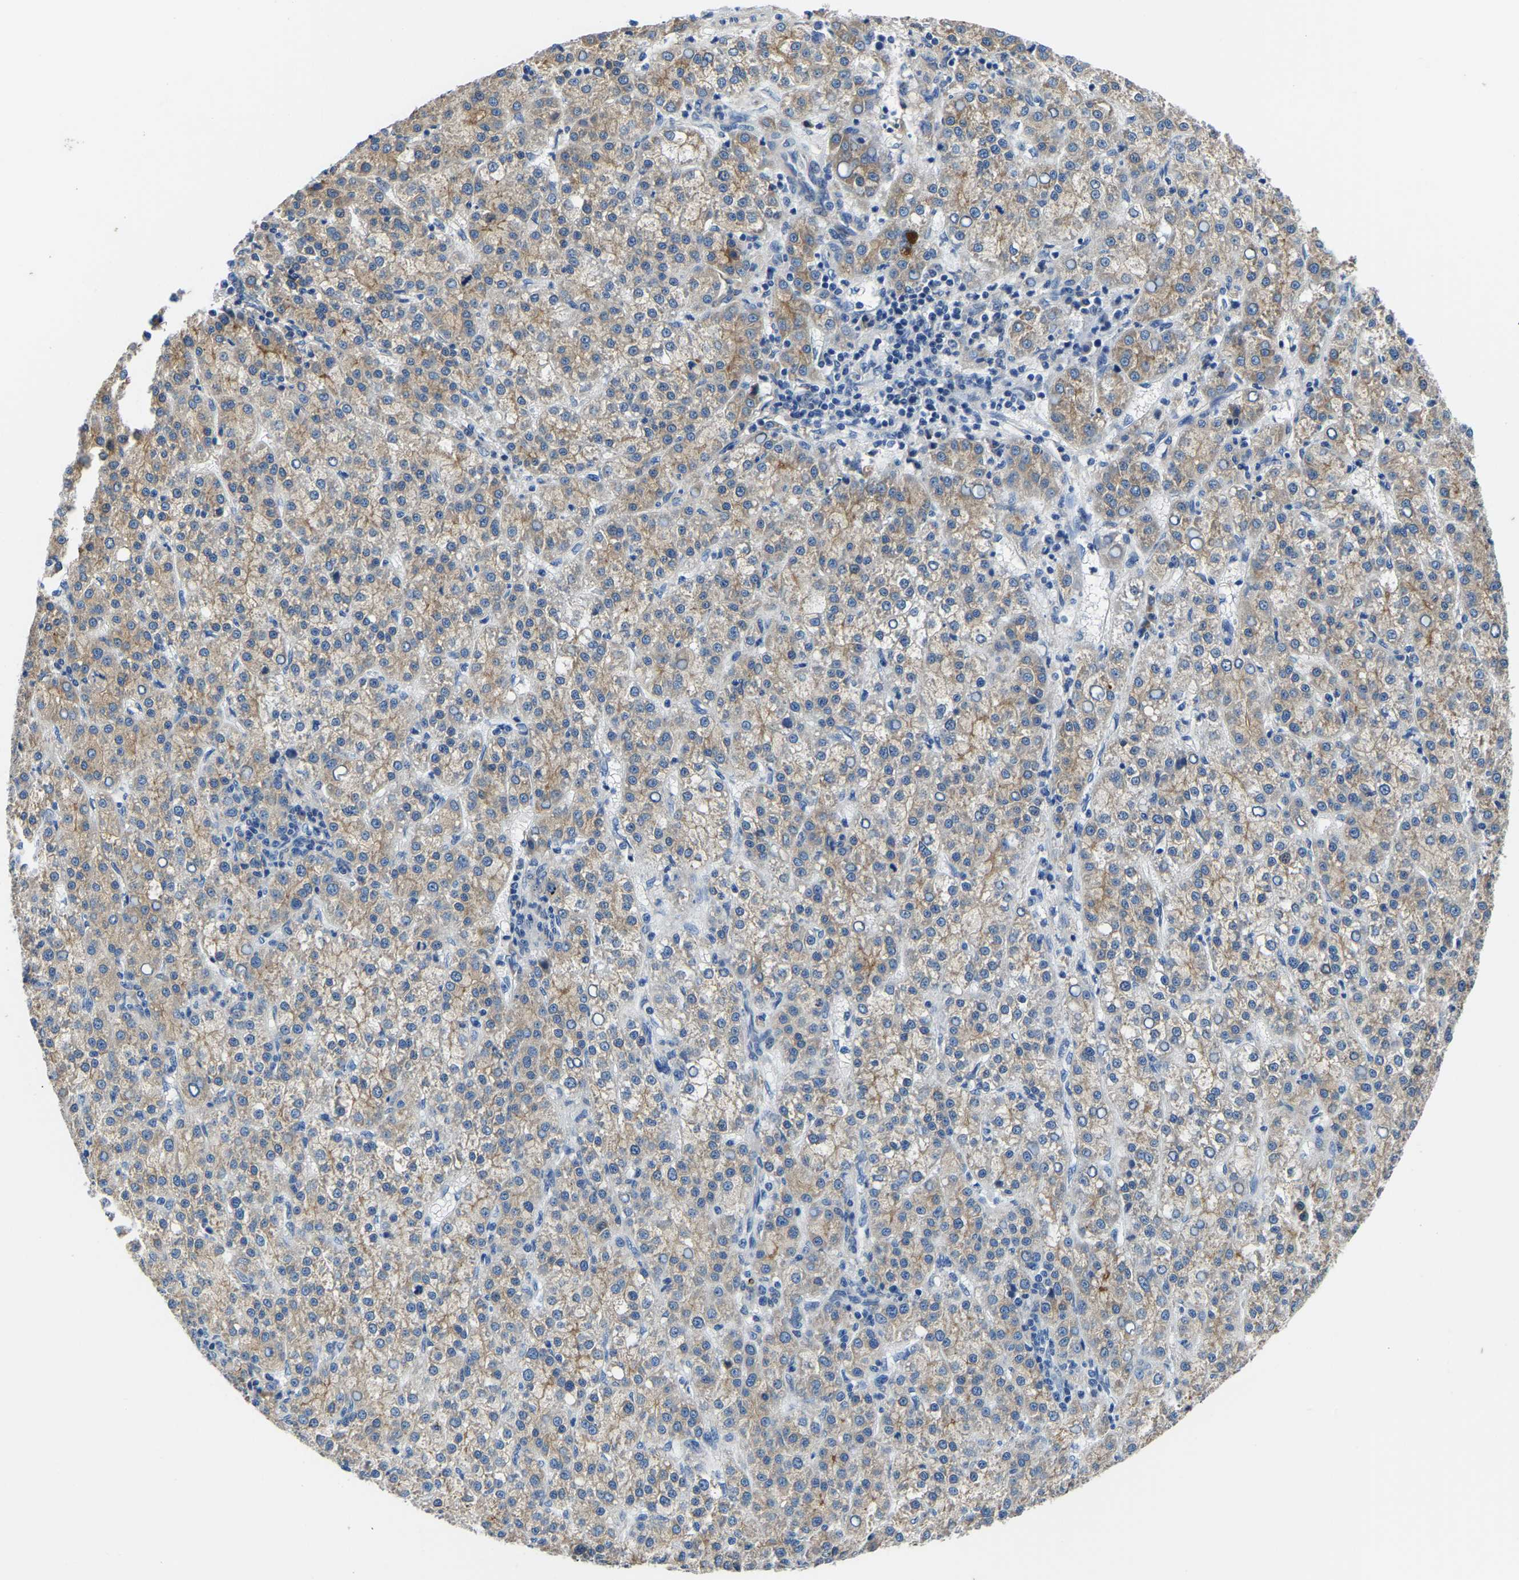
{"staining": {"intensity": "negative", "quantity": "none", "location": "none"}, "tissue": "liver cancer", "cell_type": "Tumor cells", "image_type": "cancer", "snomed": [{"axis": "morphology", "description": "Carcinoma, Hepatocellular, NOS"}, {"axis": "topography", "description": "Liver"}], "caption": "This is an IHC micrograph of human liver cancer. There is no staining in tumor cells.", "gene": "LIAS", "patient": {"sex": "female", "age": 58}}